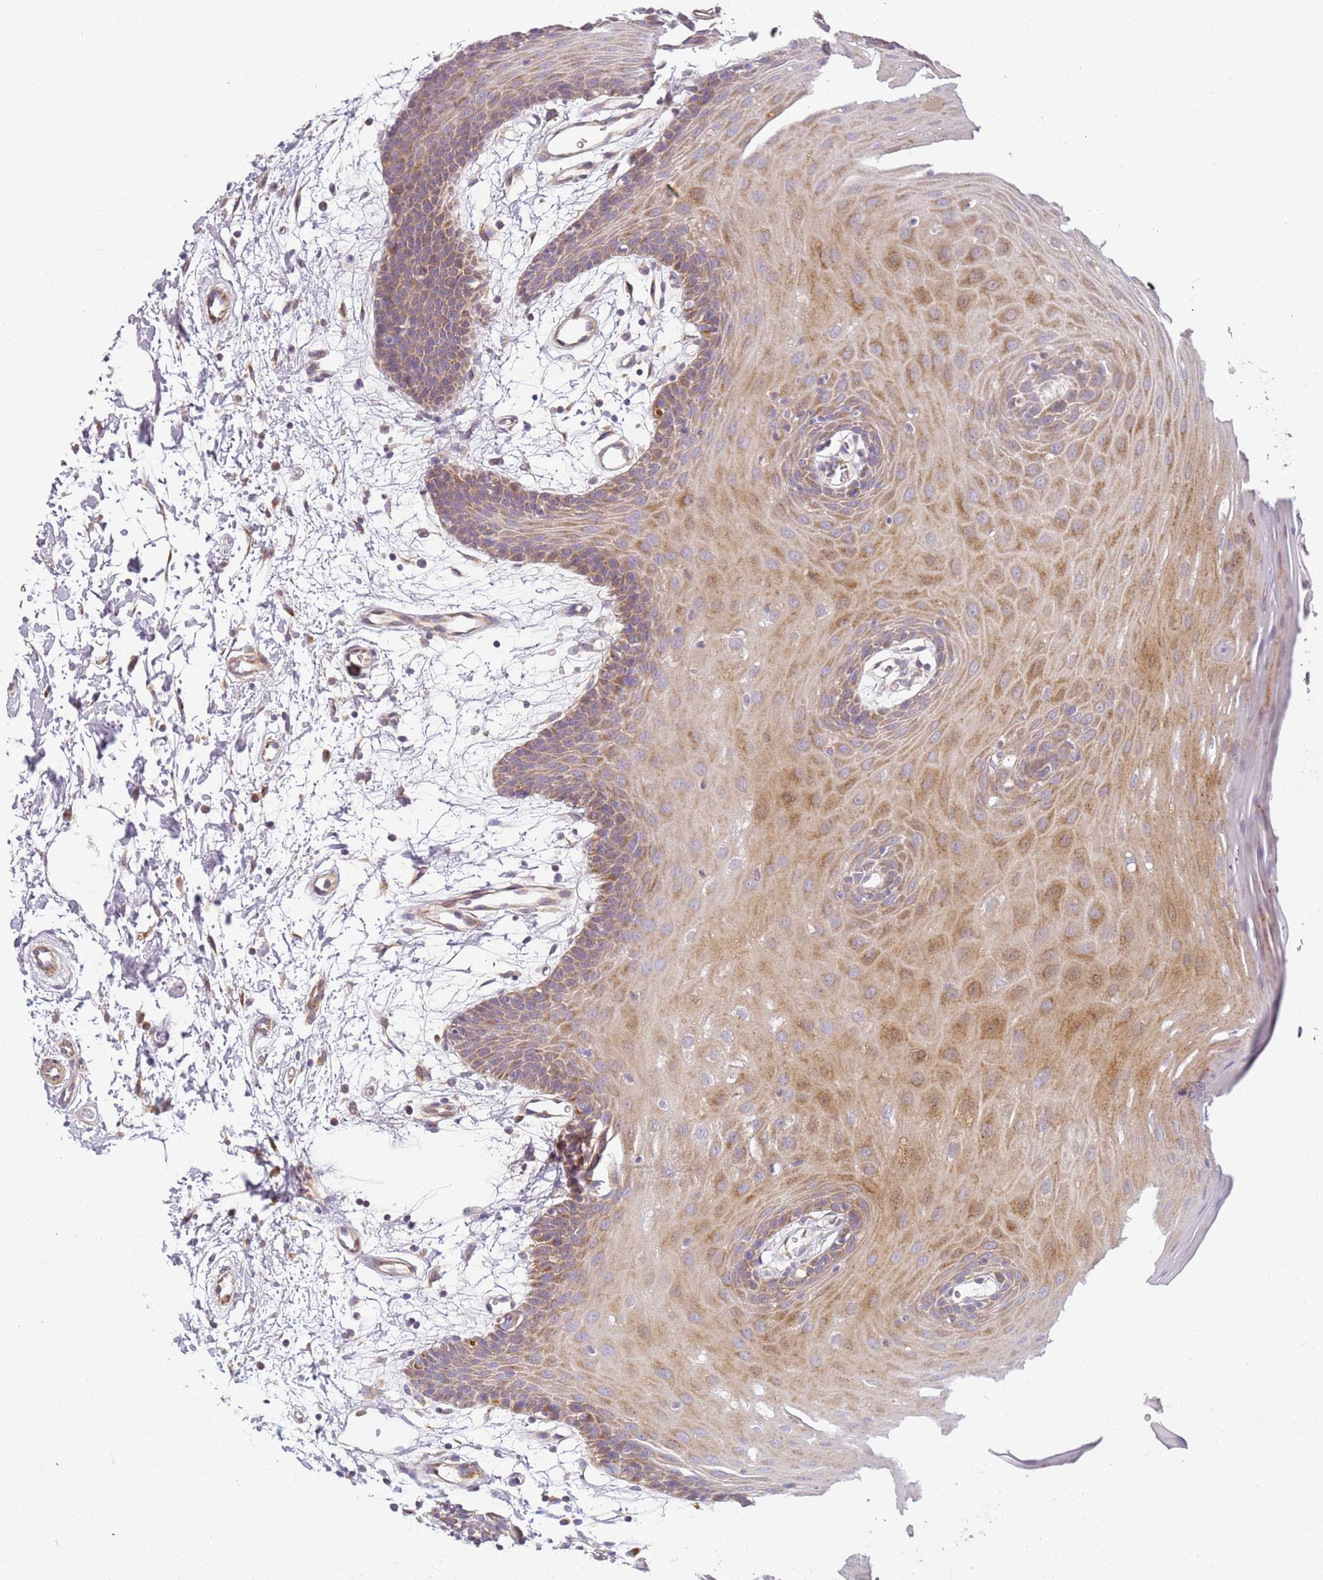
{"staining": {"intensity": "moderate", "quantity": "25%-75%", "location": "cytoplasmic/membranous"}, "tissue": "oral mucosa", "cell_type": "Squamous epithelial cells", "image_type": "normal", "snomed": [{"axis": "morphology", "description": "Normal tissue, NOS"}, {"axis": "topography", "description": "Skeletal muscle"}, {"axis": "topography", "description": "Oral tissue"}, {"axis": "topography", "description": "Salivary gland"}, {"axis": "topography", "description": "Peripheral nerve tissue"}], "caption": "IHC micrograph of normal oral mucosa: human oral mucosa stained using immunohistochemistry (IHC) displays medium levels of moderate protein expression localized specifically in the cytoplasmic/membranous of squamous epithelial cells, appearing as a cytoplasmic/membranous brown color.", "gene": "TMEM200C", "patient": {"sex": "male", "age": 54}}